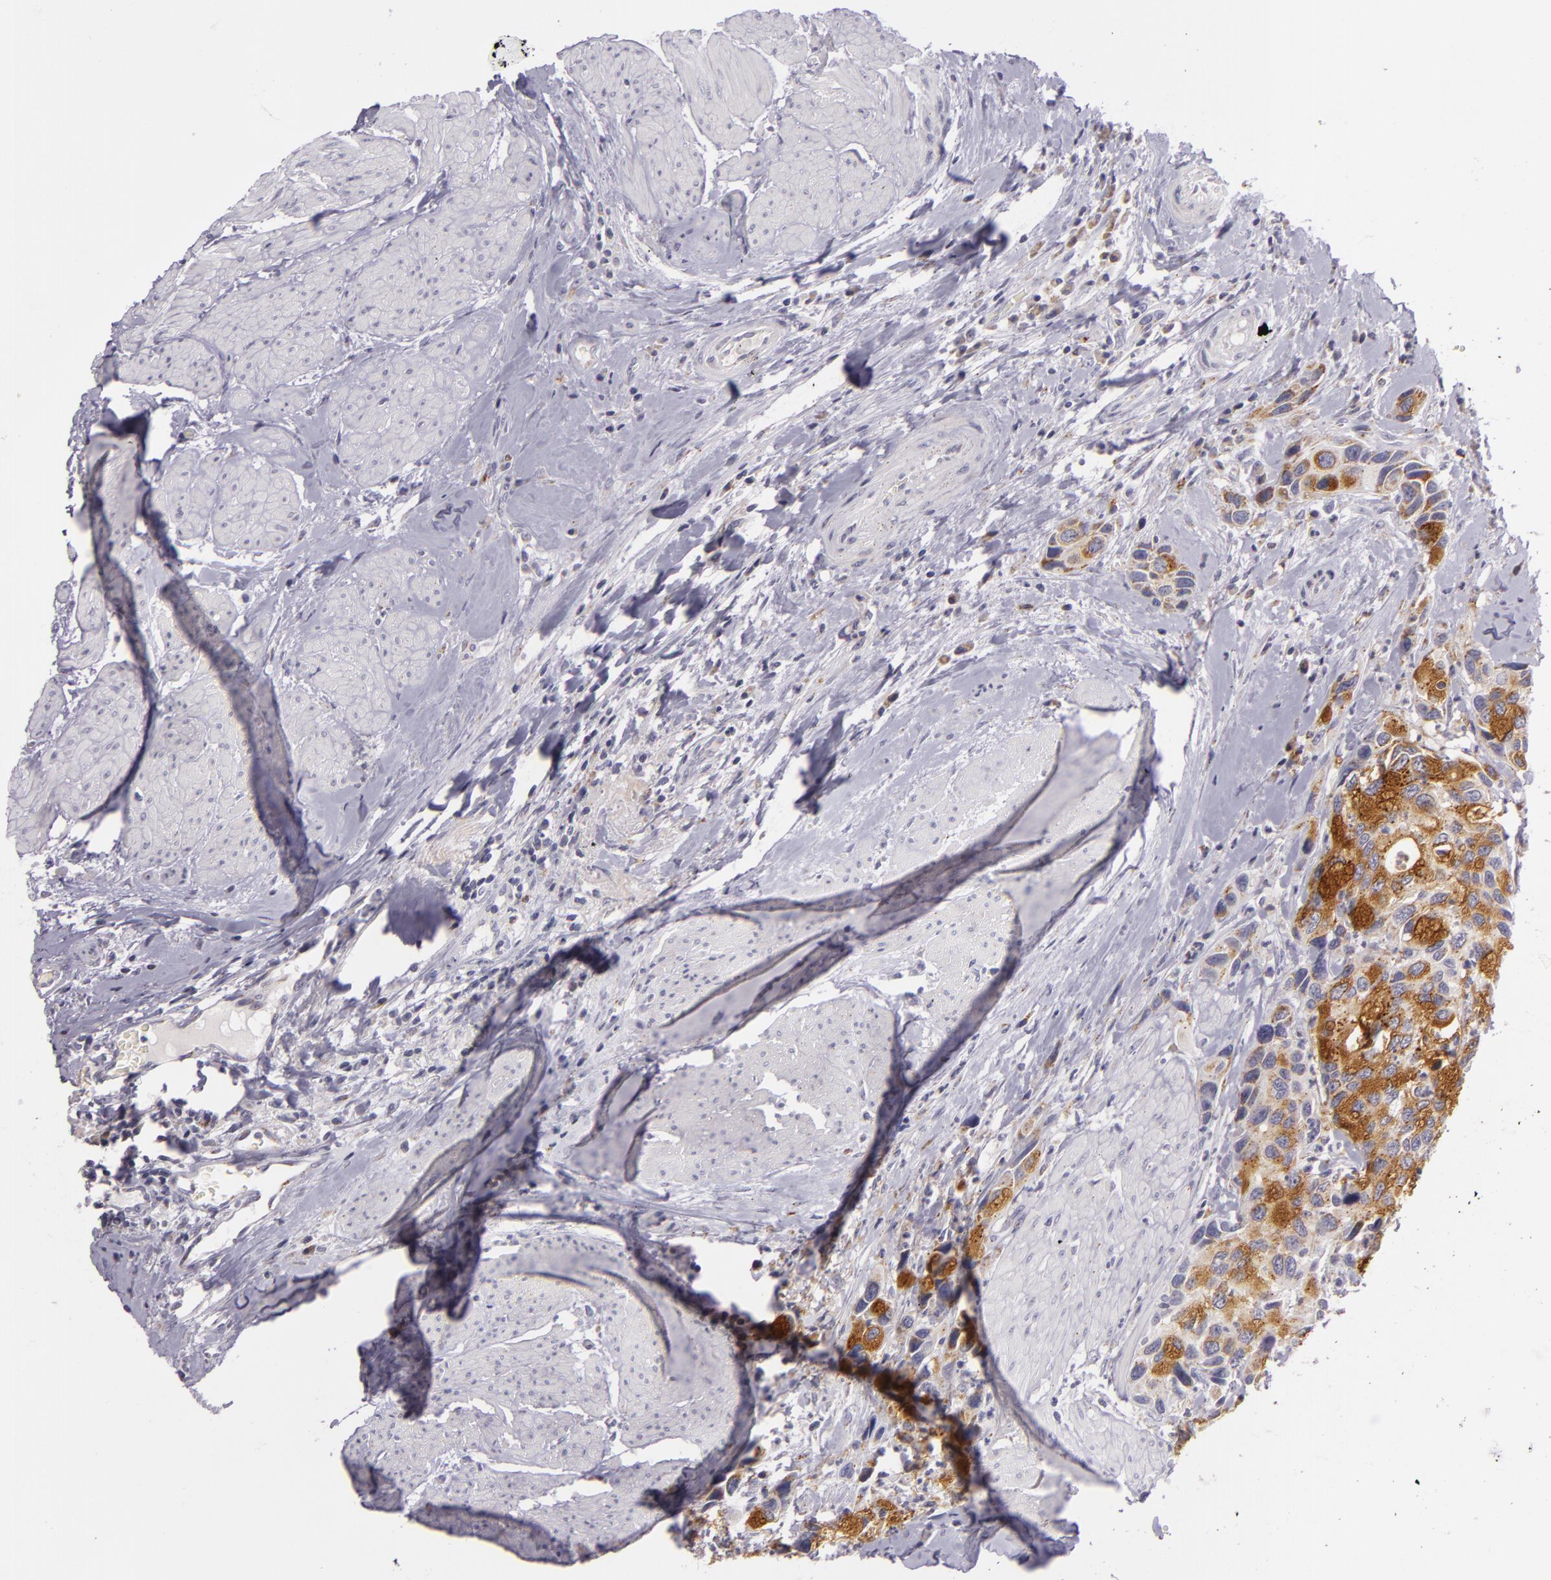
{"staining": {"intensity": "moderate", "quantity": ">75%", "location": "cytoplasmic/membranous"}, "tissue": "urothelial cancer", "cell_type": "Tumor cells", "image_type": "cancer", "snomed": [{"axis": "morphology", "description": "Urothelial carcinoma, High grade"}, {"axis": "topography", "description": "Urinary bladder"}], "caption": "A brown stain highlights moderate cytoplasmic/membranous expression of a protein in urothelial carcinoma (high-grade) tumor cells.", "gene": "CILK1", "patient": {"sex": "male", "age": 66}}